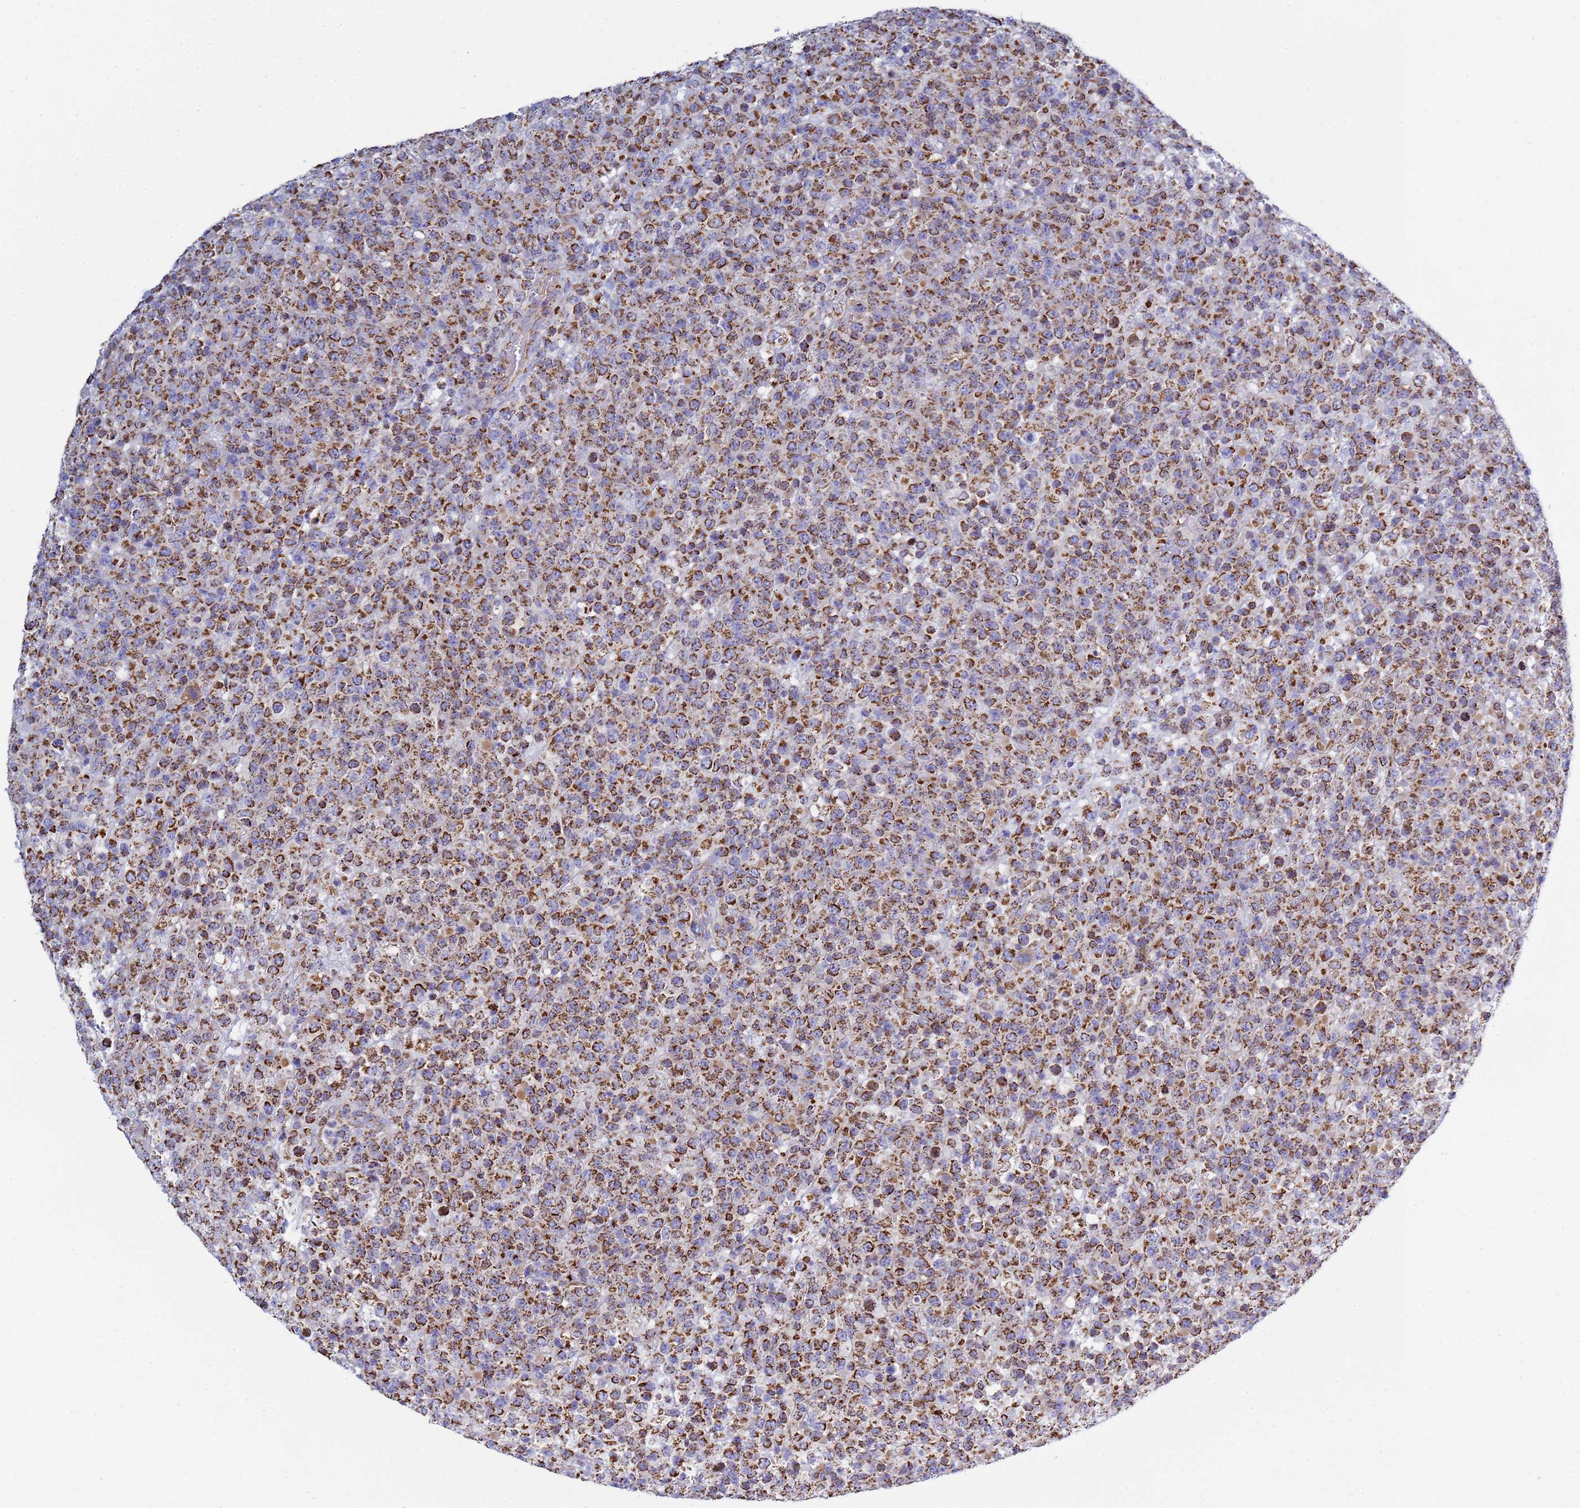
{"staining": {"intensity": "strong", "quantity": ">75%", "location": "cytoplasmic/membranous"}, "tissue": "lymphoma", "cell_type": "Tumor cells", "image_type": "cancer", "snomed": [{"axis": "morphology", "description": "Malignant lymphoma, non-Hodgkin's type, High grade"}, {"axis": "topography", "description": "Colon"}], "caption": "Immunohistochemistry (IHC) histopathology image of high-grade malignant lymphoma, non-Hodgkin's type stained for a protein (brown), which reveals high levels of strong cytoplasmic/membranous staining in approximately >75% of tumor cells.", "gene": "COQ4", "patient": {"sex": "female", "age": 53}}